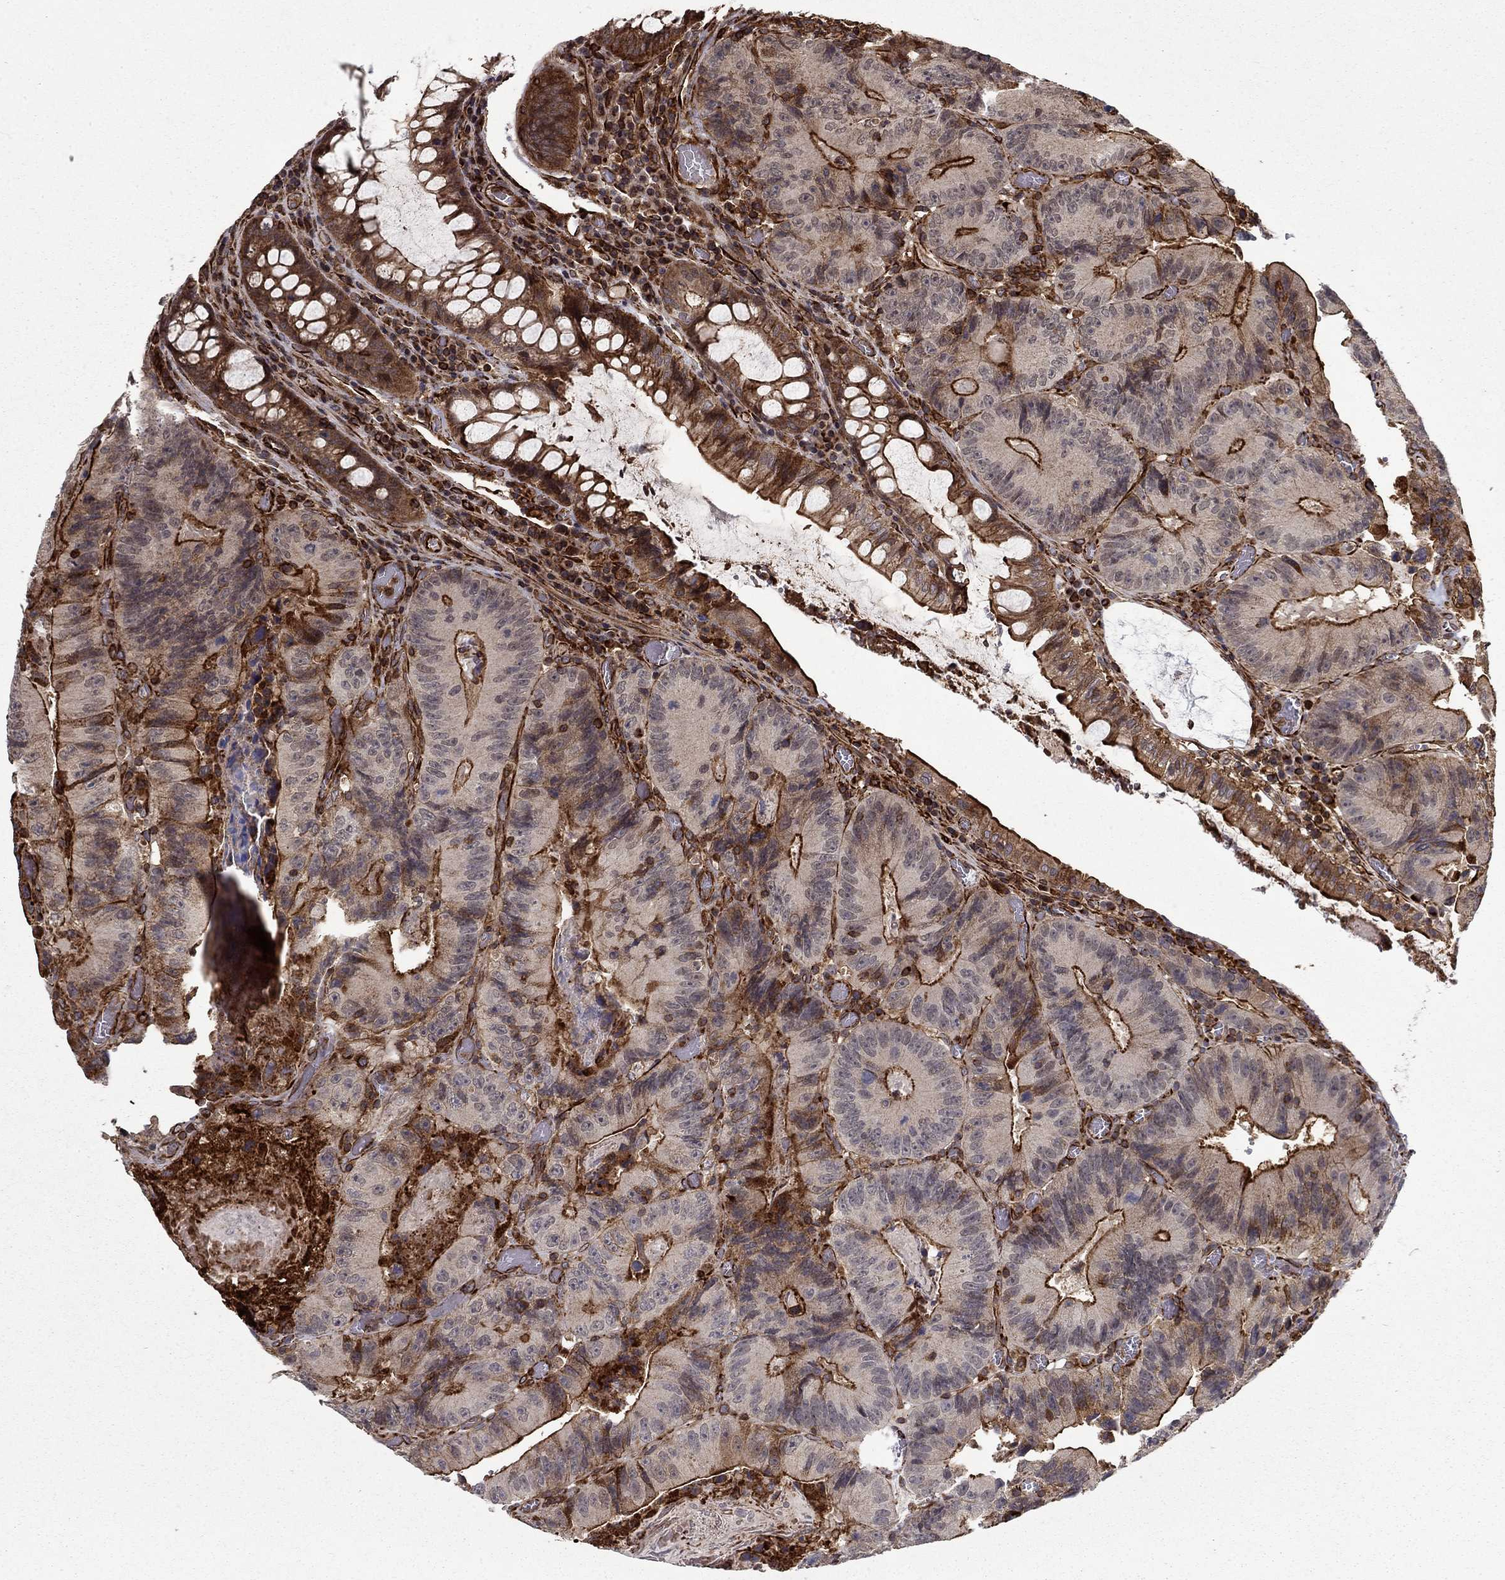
{"staining": {"intensity": "strong", "quantity": ">75%", "location": "cytoplasmic/membranous"}, "tissue": "colorectal cancer", "cell_type": "Tumor cells", "image_type": "cancer", "snomed": [{"axis": "morphology", "description": "Adenocarcinoma, NOS"}, {"axis": "topography", "description": "Colon"}], "caption": "Immunohistochemical staining of adenocarcinoma (colorectal) exhibits high levels of strong cytoplasmic/membranous staining in about >75% of tumor cells.", "gene": "ADM", "patient": {"sex": "female", "age": 86}}